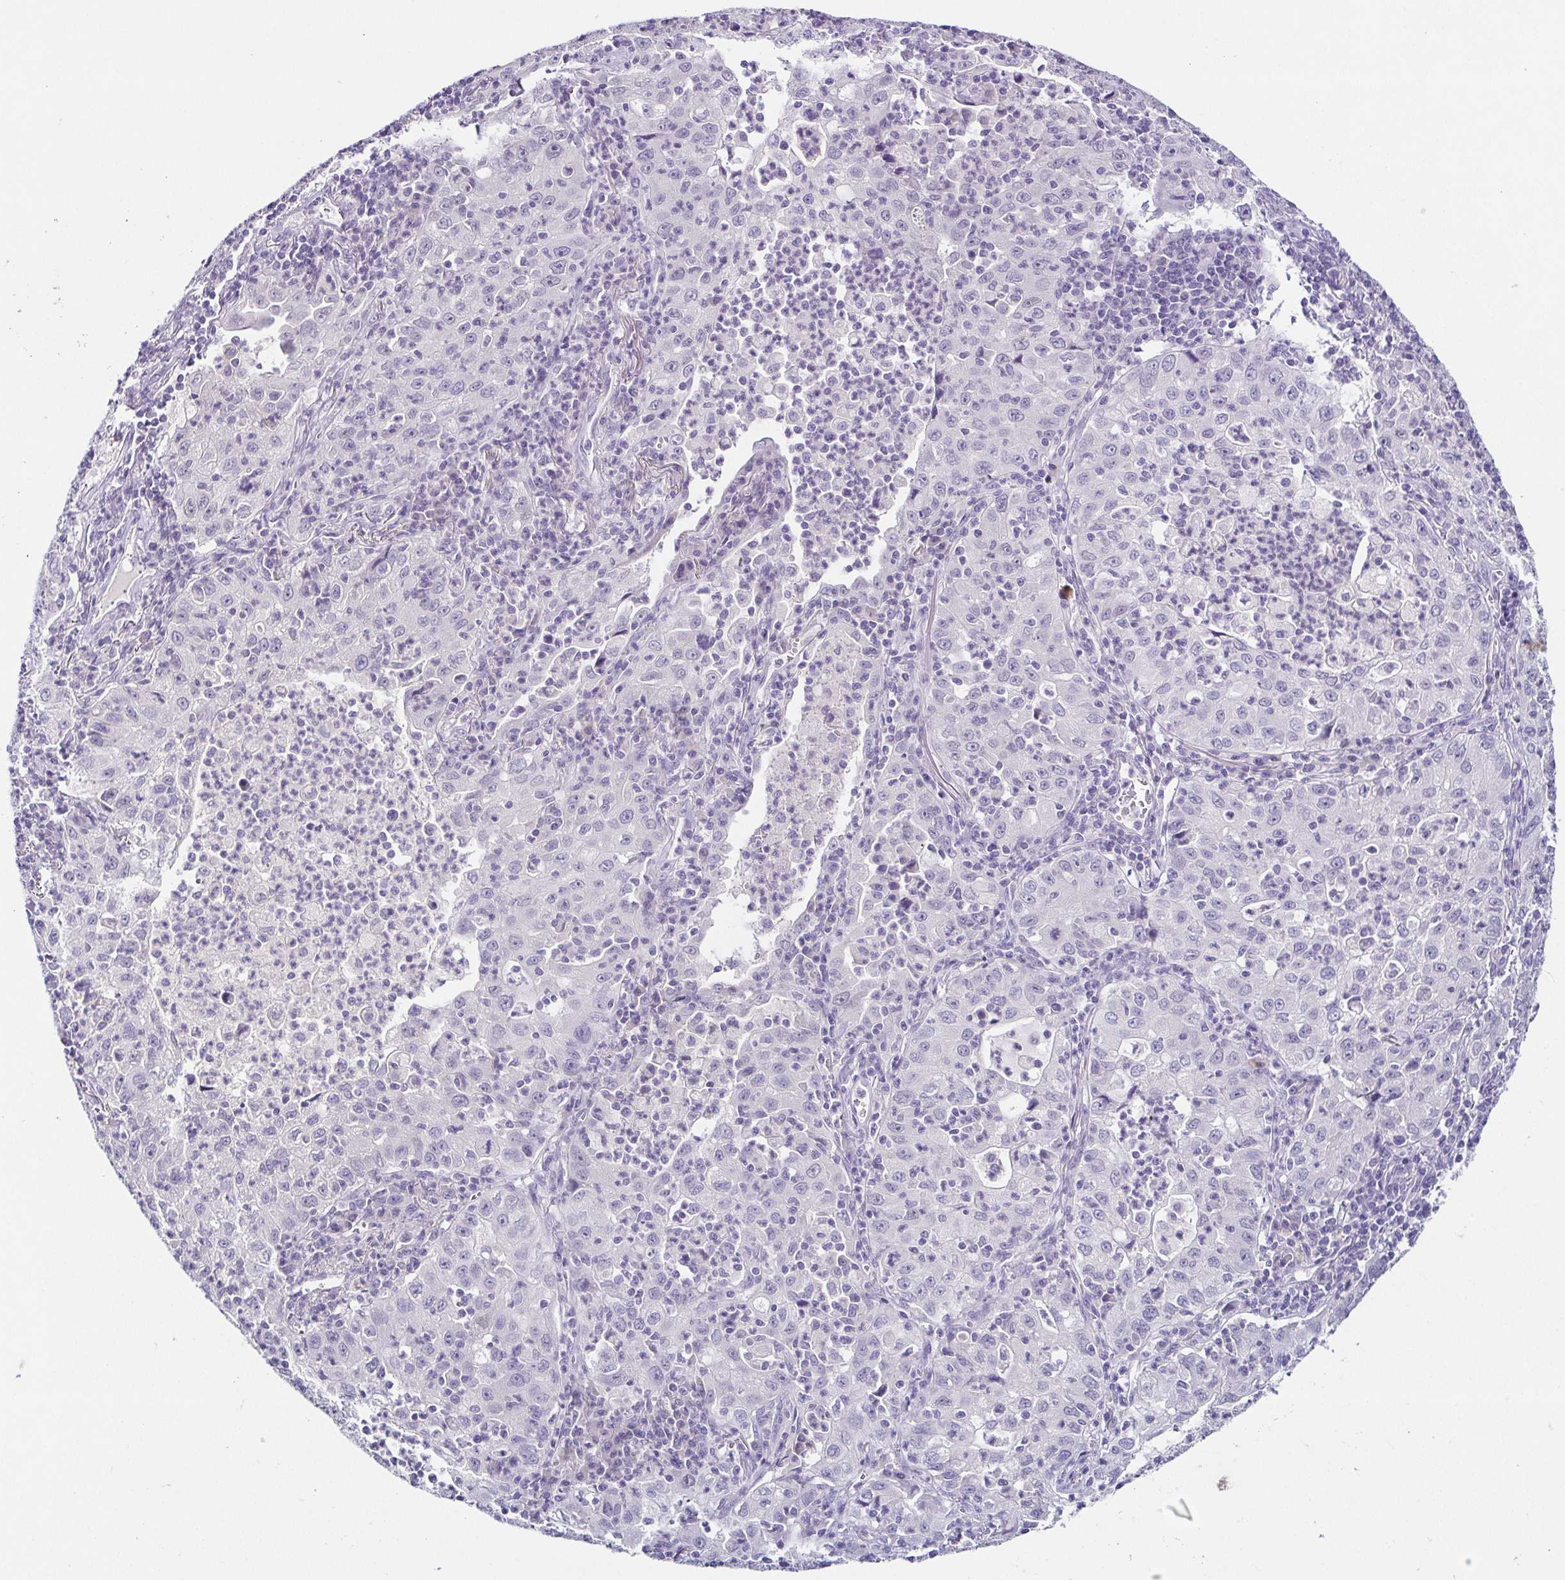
{"staining": {"intensity": "negative", "quantity": "none", "location": "none"}, "tissue": "lung cancer", "cell_type": "Tumor cells", "image_type": "cancer", "snomed": [{"axis": "morphology", "description": "Squamous cell carcinoma, NOS"}, {"axis": "topography", "description": "Lung"}], "caption": "The histopathology image displays no significant staining in tumor cells of lung cancer (squamous cell carcinoma). The staining is performed using DAB (3,3'-diaminobenzidine) brown chromogen with nuclei counter-stained in using hematoxylin.", "gene": "TP73", "patient": {"sex": "male", "age": 71}}